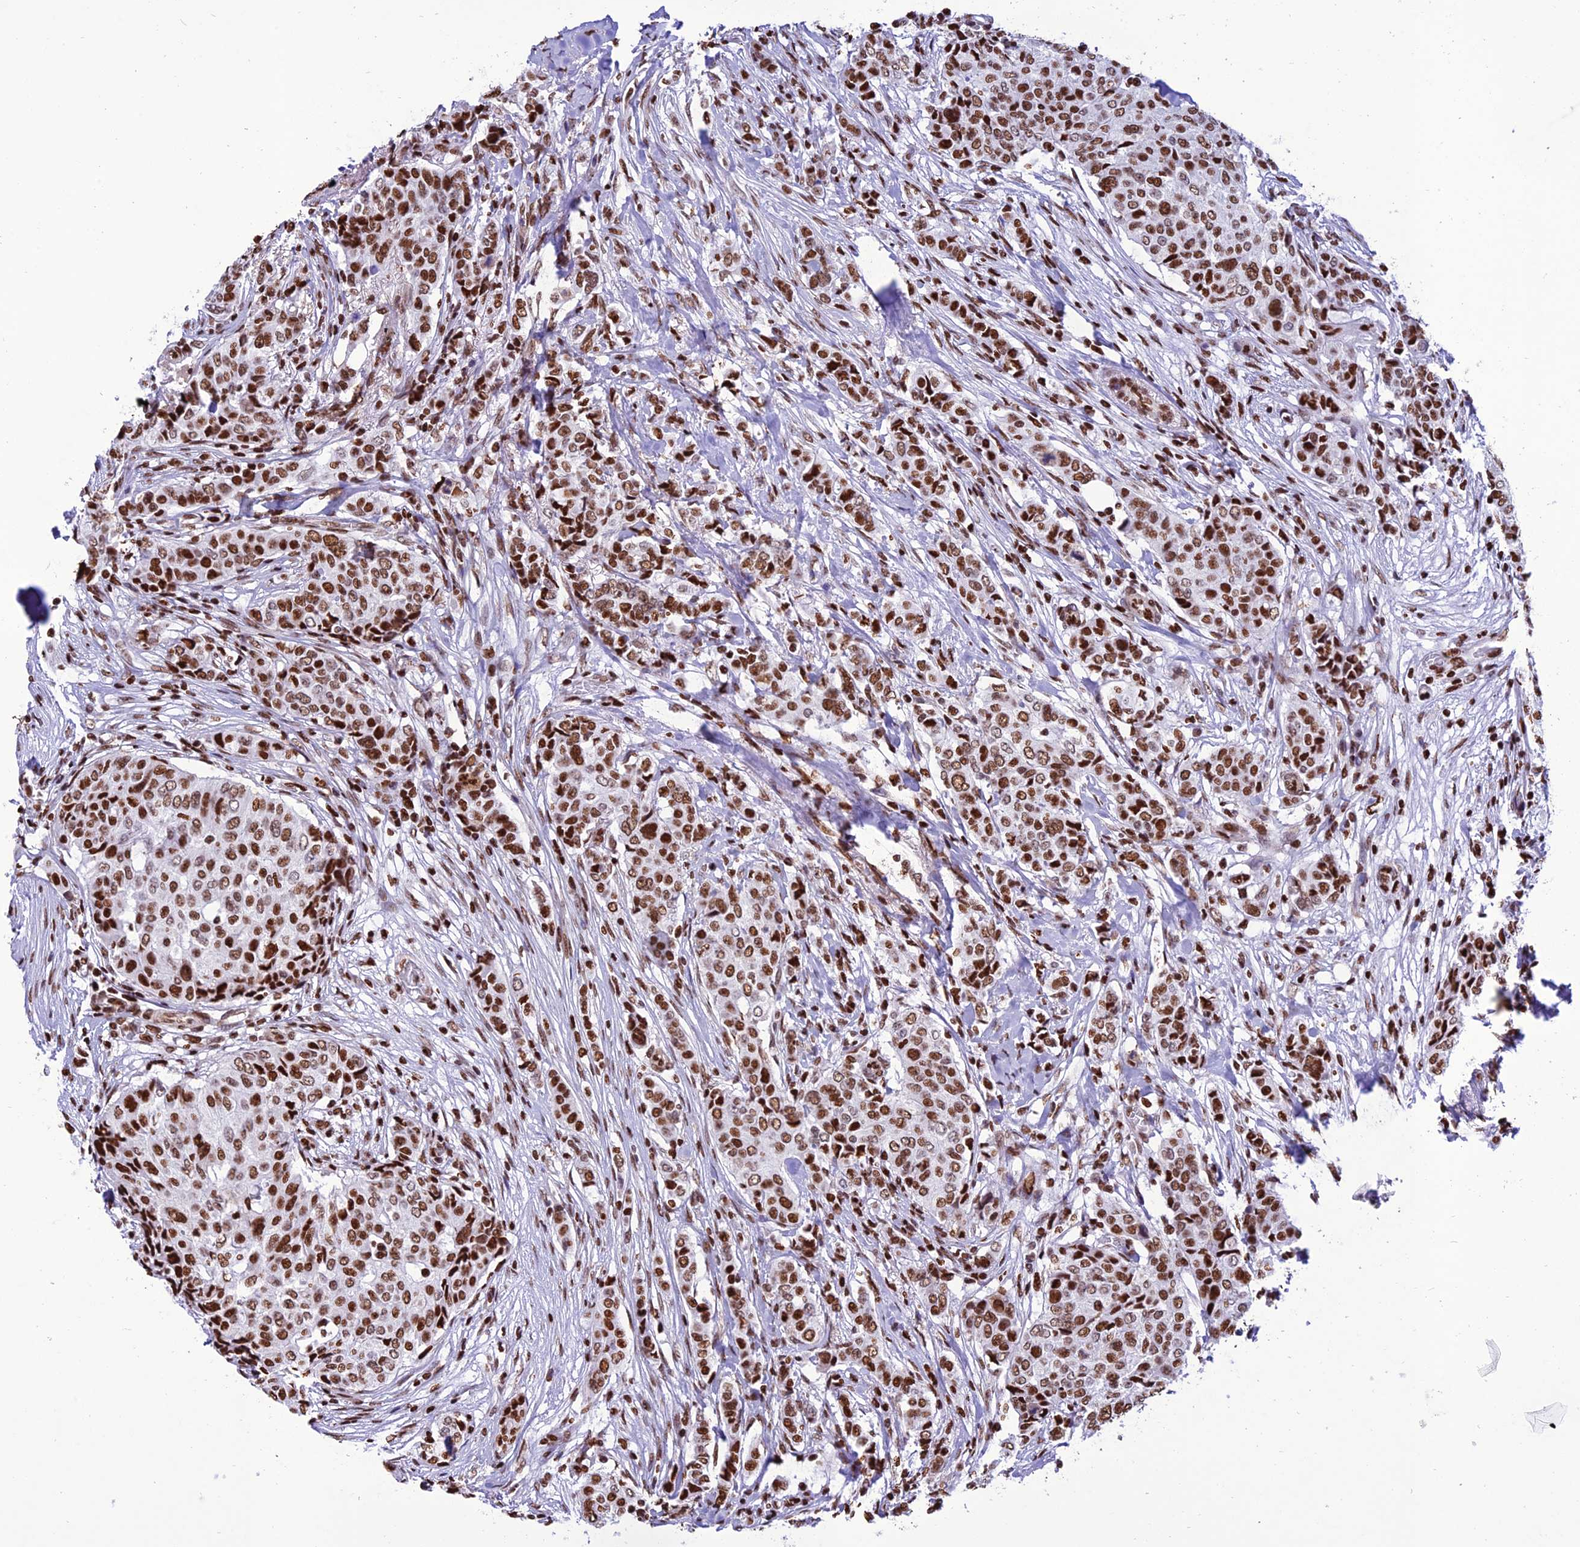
{"staining": {"intensity": "strong", "quantity": ">75%", "location": "nuclear"}, "tissue": "breast cancer", "cell_type": "Tumor cells", "image_type": "cancer", "snomed": [{"axis": "morphology", "description": "Lobular carcinoma"}, {"axis": "topography", "description": "Breast"}], "caption": "A high-resolution photomicrograph shows immunohistochemistry (IHC) staining of breast cancer (lobular carcinoma), which shows strong nuclear staining in about >75% of tumor cells. The protein is stained brown, and the nuclei are stained in blue (DAB IHC with brightfield microscopy, high magnification).", "gene": "INO80E", "patient": {"sex": "female", "age": 51}}